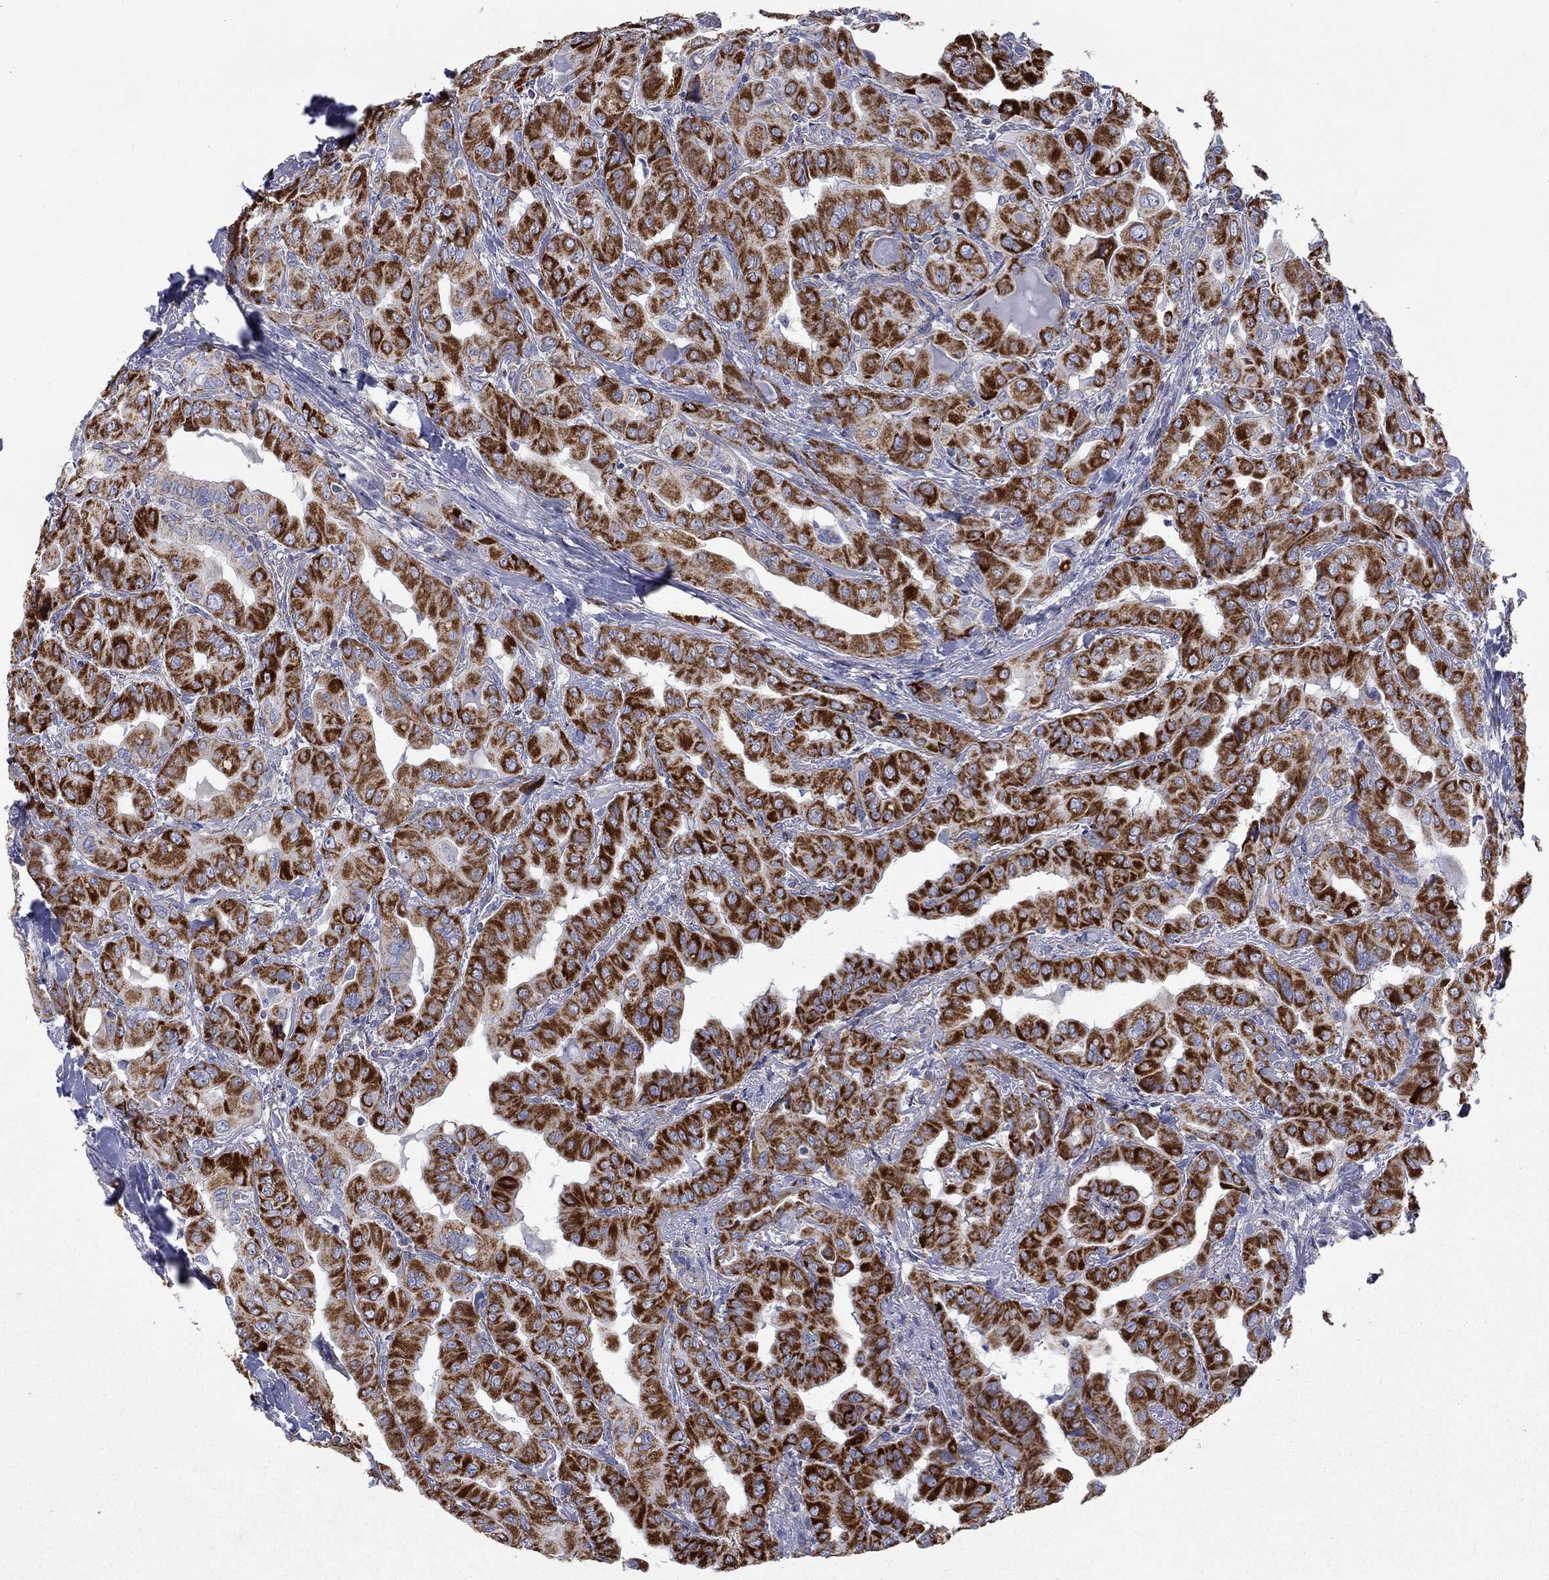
{"staining": {"intensity": "strong", "quantity": ">75%", "location": "cytoplasmic/membranous"}, "tissue": "thyroid cancer", "cell_type": "Tumor cells", "image_type": "cancer", "snomed": [{"axis": "morphology", "description": "Normal tissue, NOS"}, {"axis": "morphology", "description": "Papillary adenocarcinoma, NOS"}, {"axis": "topography", "description": "Thyroid gland"}], "caption": "Strong cytoplasmic/membranous protein positivity is seen in about >75% of tumor cells in thyroid cancer (papillary adenocarcinoma). (DAB = brown stain, brightfield microscopy at high magnification).", "gene": "CISD1", "patient": {"sex": "female", "age": 66}}